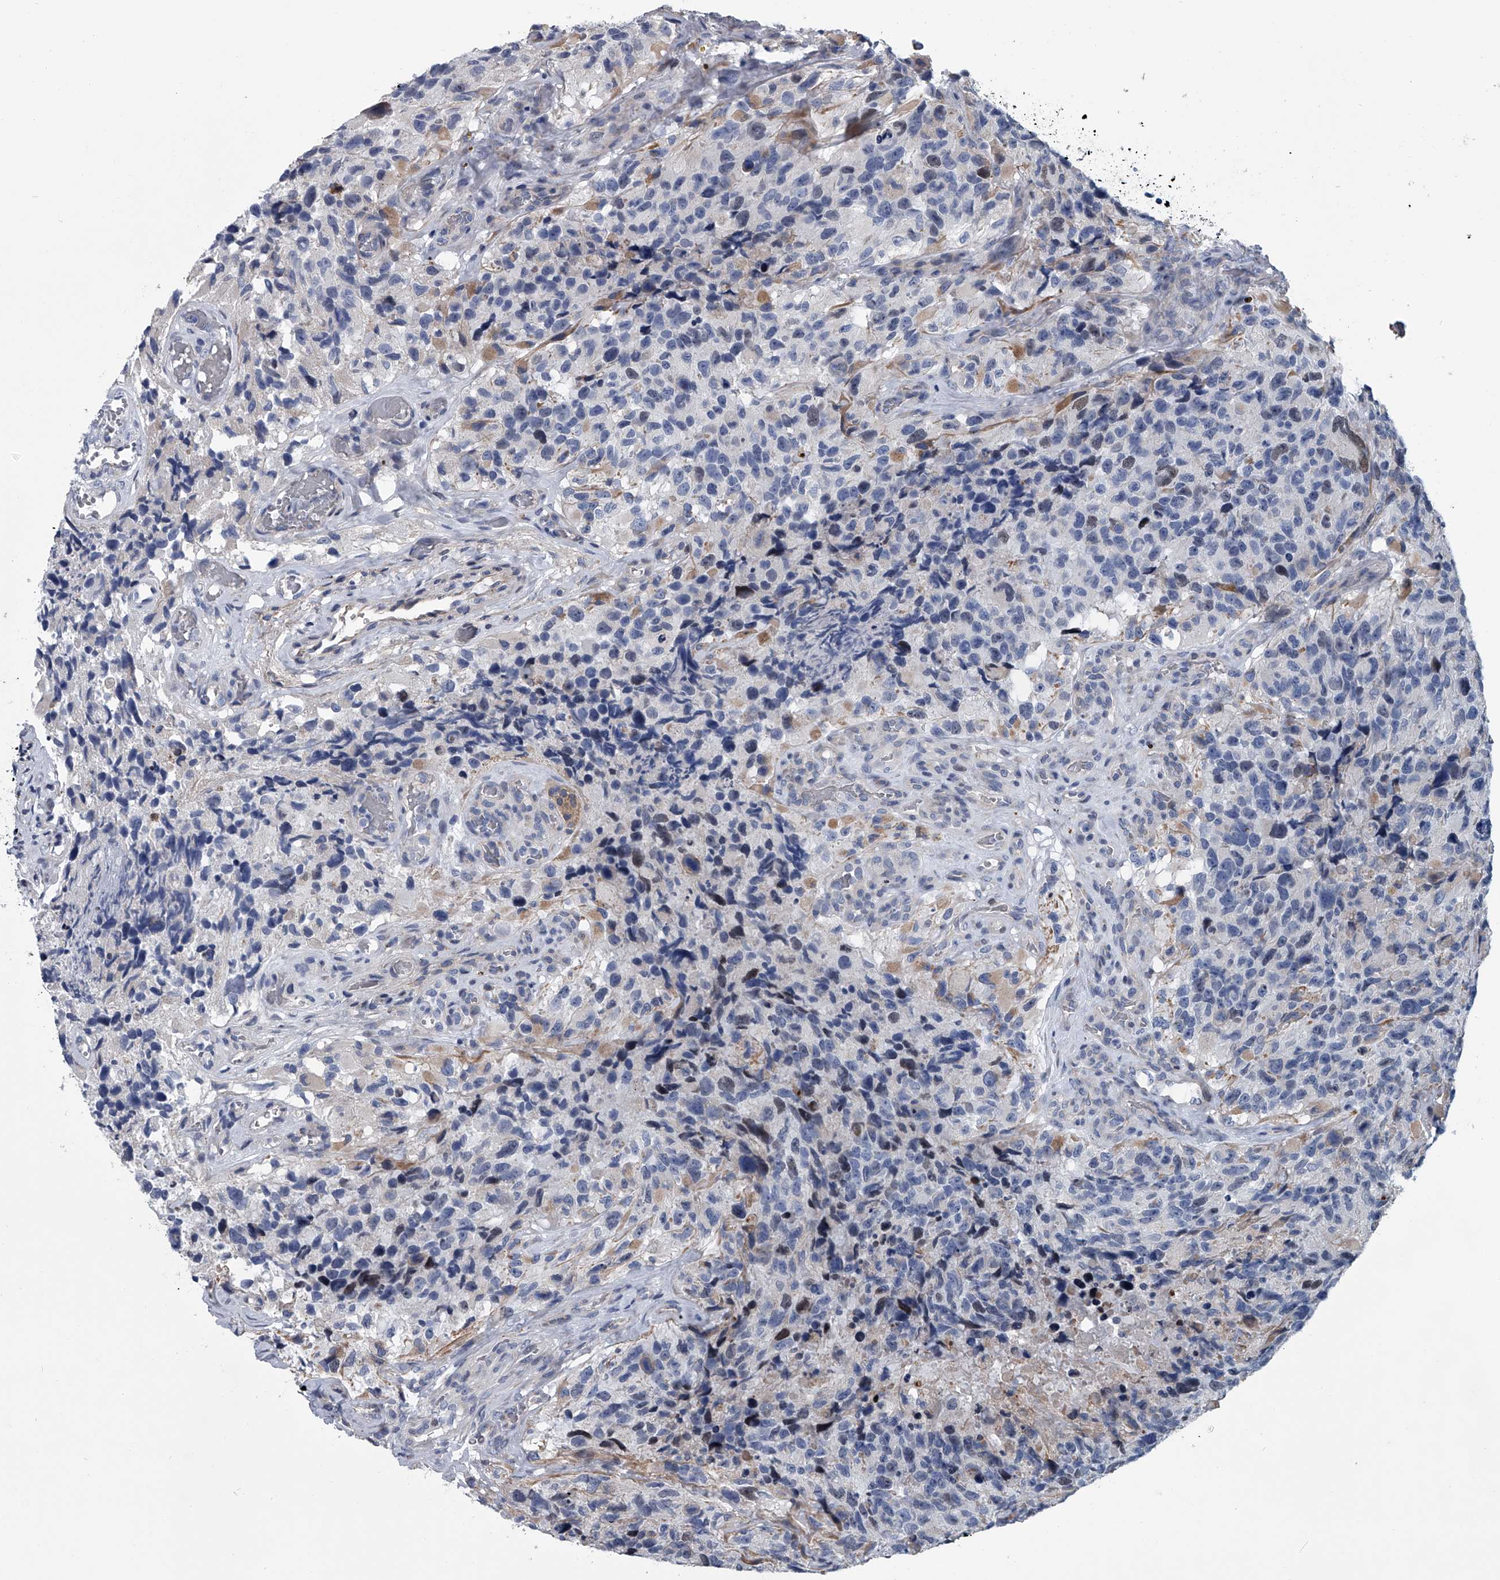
{"staining": {"intensity": "negative", "quantity": "none", "location": "none"}, "tissue": "glioma", "cell_type": "Tumor cells", "image_type": "cancer", "snomed": [{"axis": "morphology", "description": "Glioma, malignant, High grade"}, {"axis": "topography", "description": "Brain"}], "caption": "This histopathology image is of high-grade glioma (malignant) stained with IHC to label a protein in brown with the nuclei are counter-stained blue. There is no positivity in tumor cells. (Stains: DAB (3,3'-diaminobenzidine) immunohistochemistry (IHC) with hematoxylin counter stain, Microscopy: brightfield microscopy at high magnification).", "gene": "ABCG1", "patient": {"sex": "male", "age": 69}}